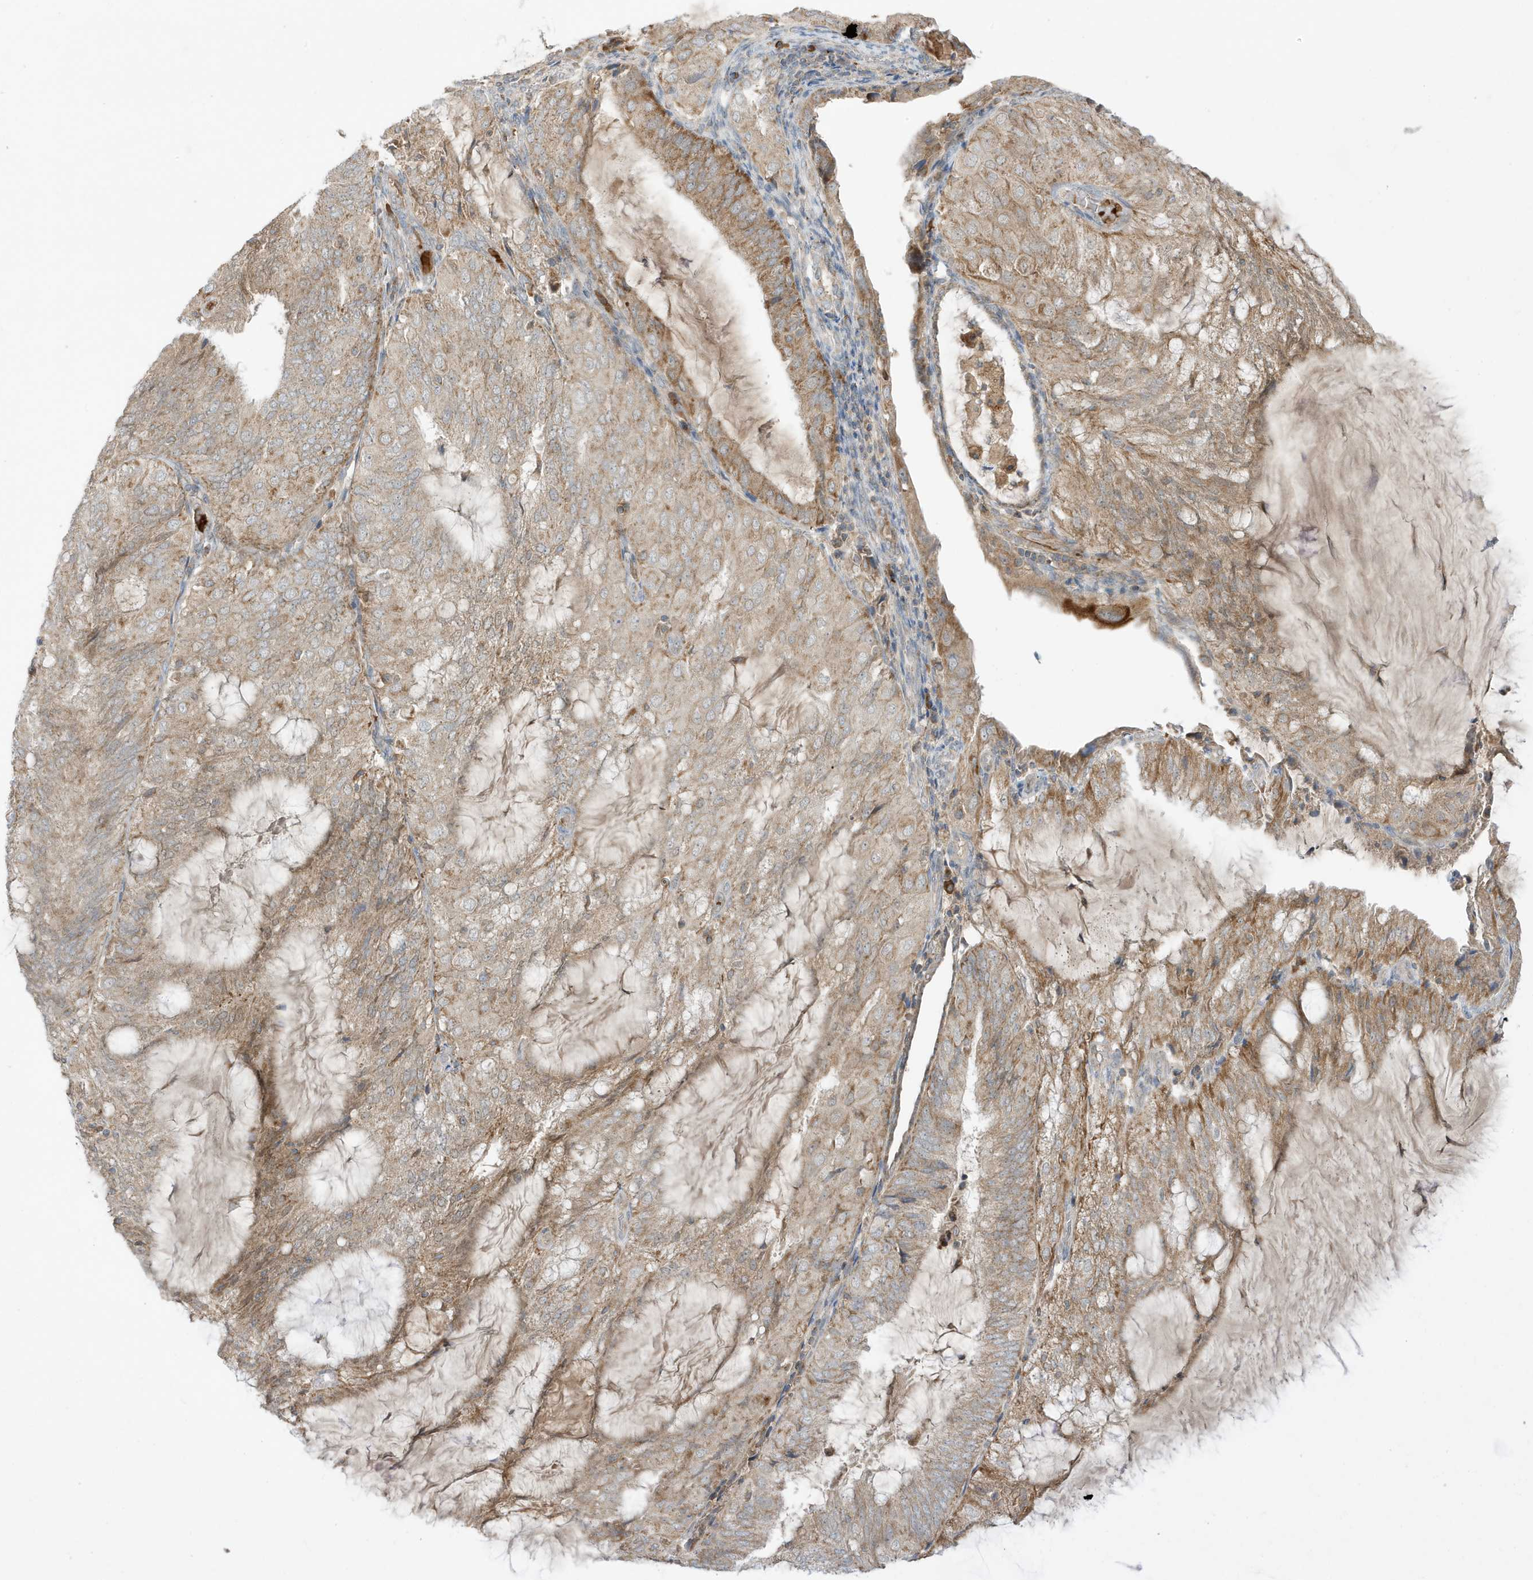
{"staining": {"intensity": "moderate", "quantity": ">75%", "location": "cytoplasmic/membranous"}, "tissue": "endometrial cancer", "cell_type": "Tumor cells", "image_type": "cancer", "snomed": [{"axis": "morphology", "description": "Adenocarcinoma, NOS"}, {"axis": "topography", "description": "Endometrium"}], "caption": "Protein staining exhibits moderate cytoplasmic/membranous expression in approximately >75% of tumor cells in endometrial cancer. The staining was performed using DAB, with brown indicating positive protein expression. Nuclei are stained blue with hematoxylin.", "gene": "NPPC", "patient": {"sex": "female", "age": 81}}